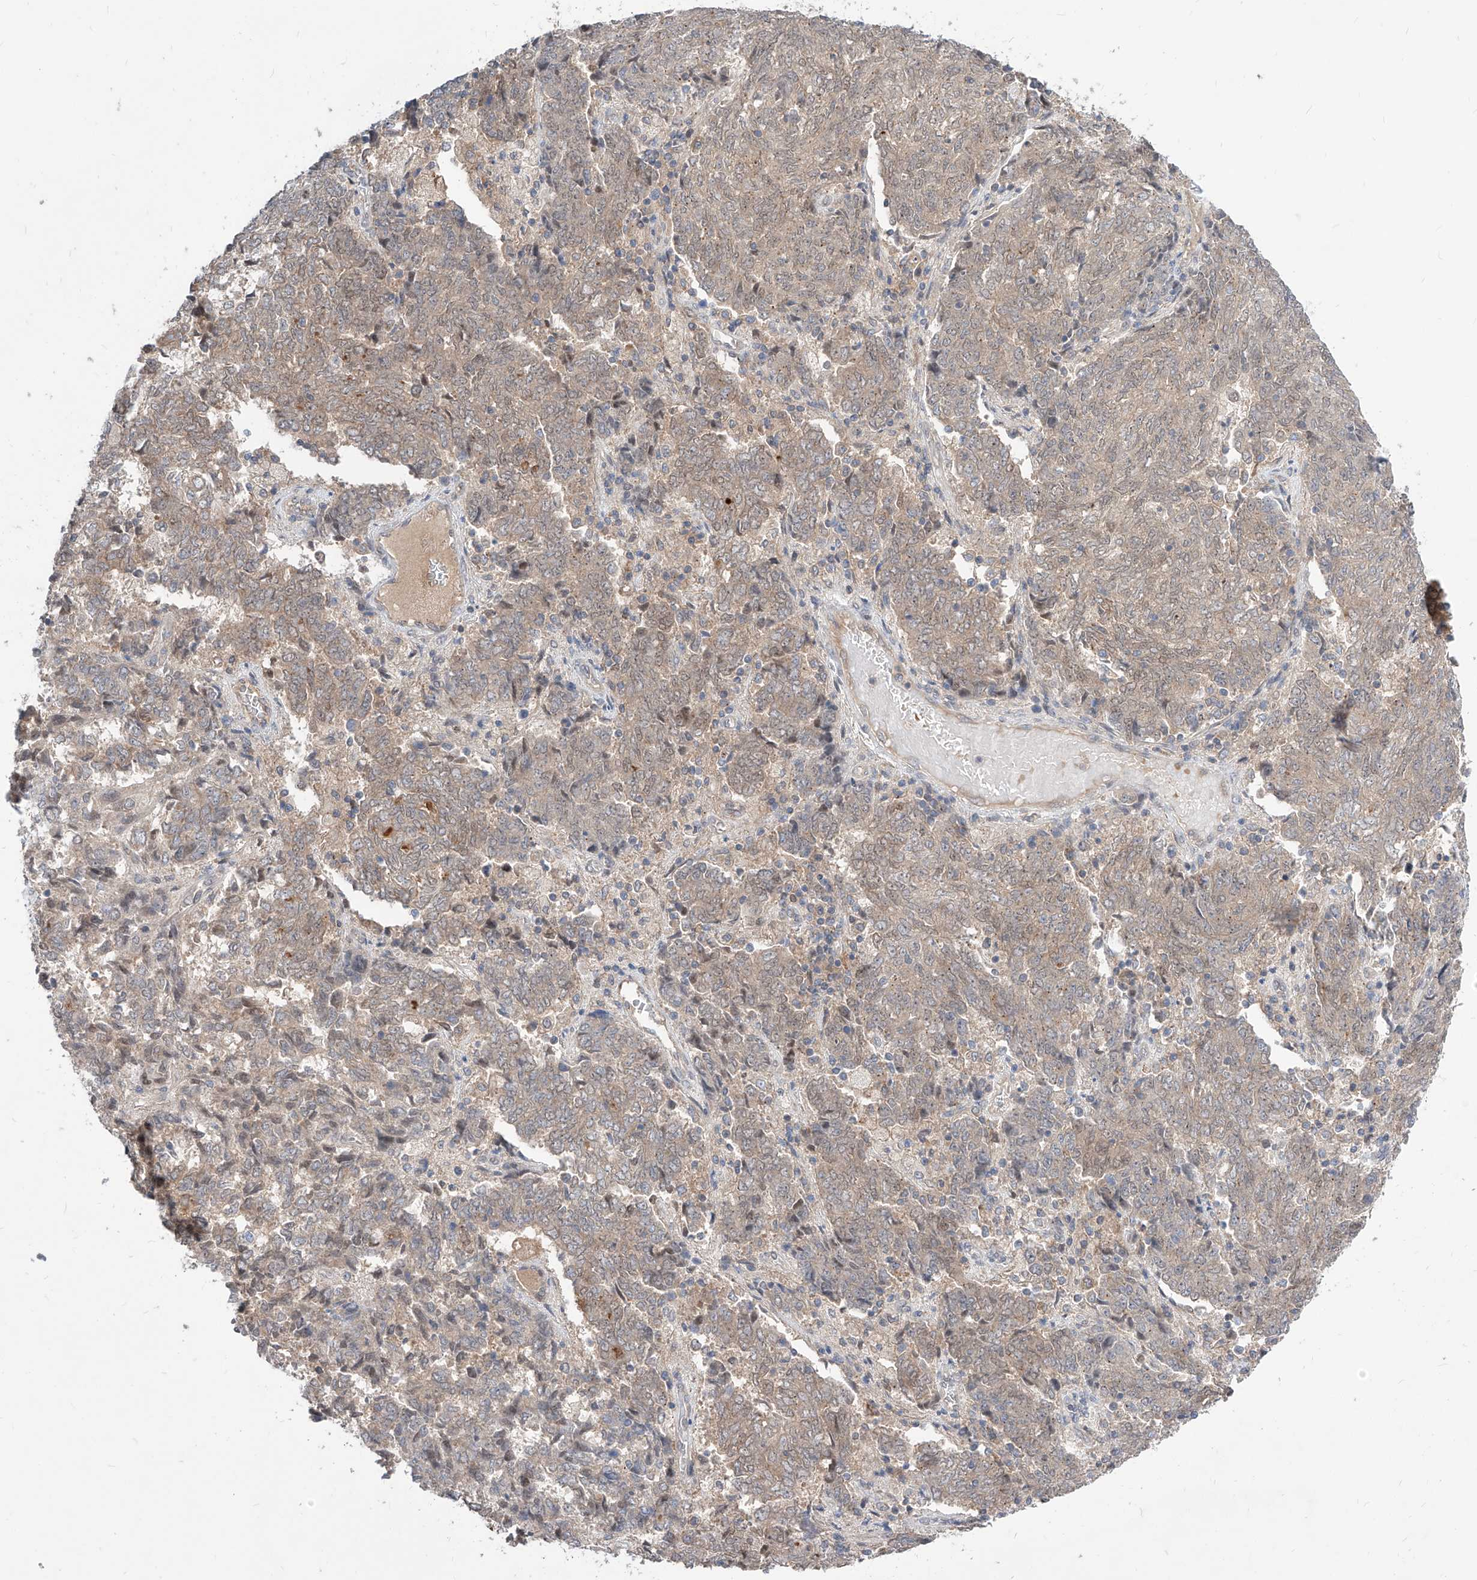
{"staining": {"intensity": "weak", "quantity": ">75%", "location": "cytoplasmic/membranous,nuclear"}, "tissue": "endometrial cancer", "cell_type": "Tumor cells", "image_type": "cancer", "snomed": [{"axis": "morphology", "description": "Adenocarcinoma, NOS"}, {"axis": "topography", "description": "Endometrium"}], "caption": "Immunohistochemical staining of human endometrial adenocarcinoma displays low levels of weak cytoplasmic/membranous and nuclear protein expression in about >75% of tumor cells.", "gene": "TSNAX", "patient": {"sex": "female", "age": 80}}